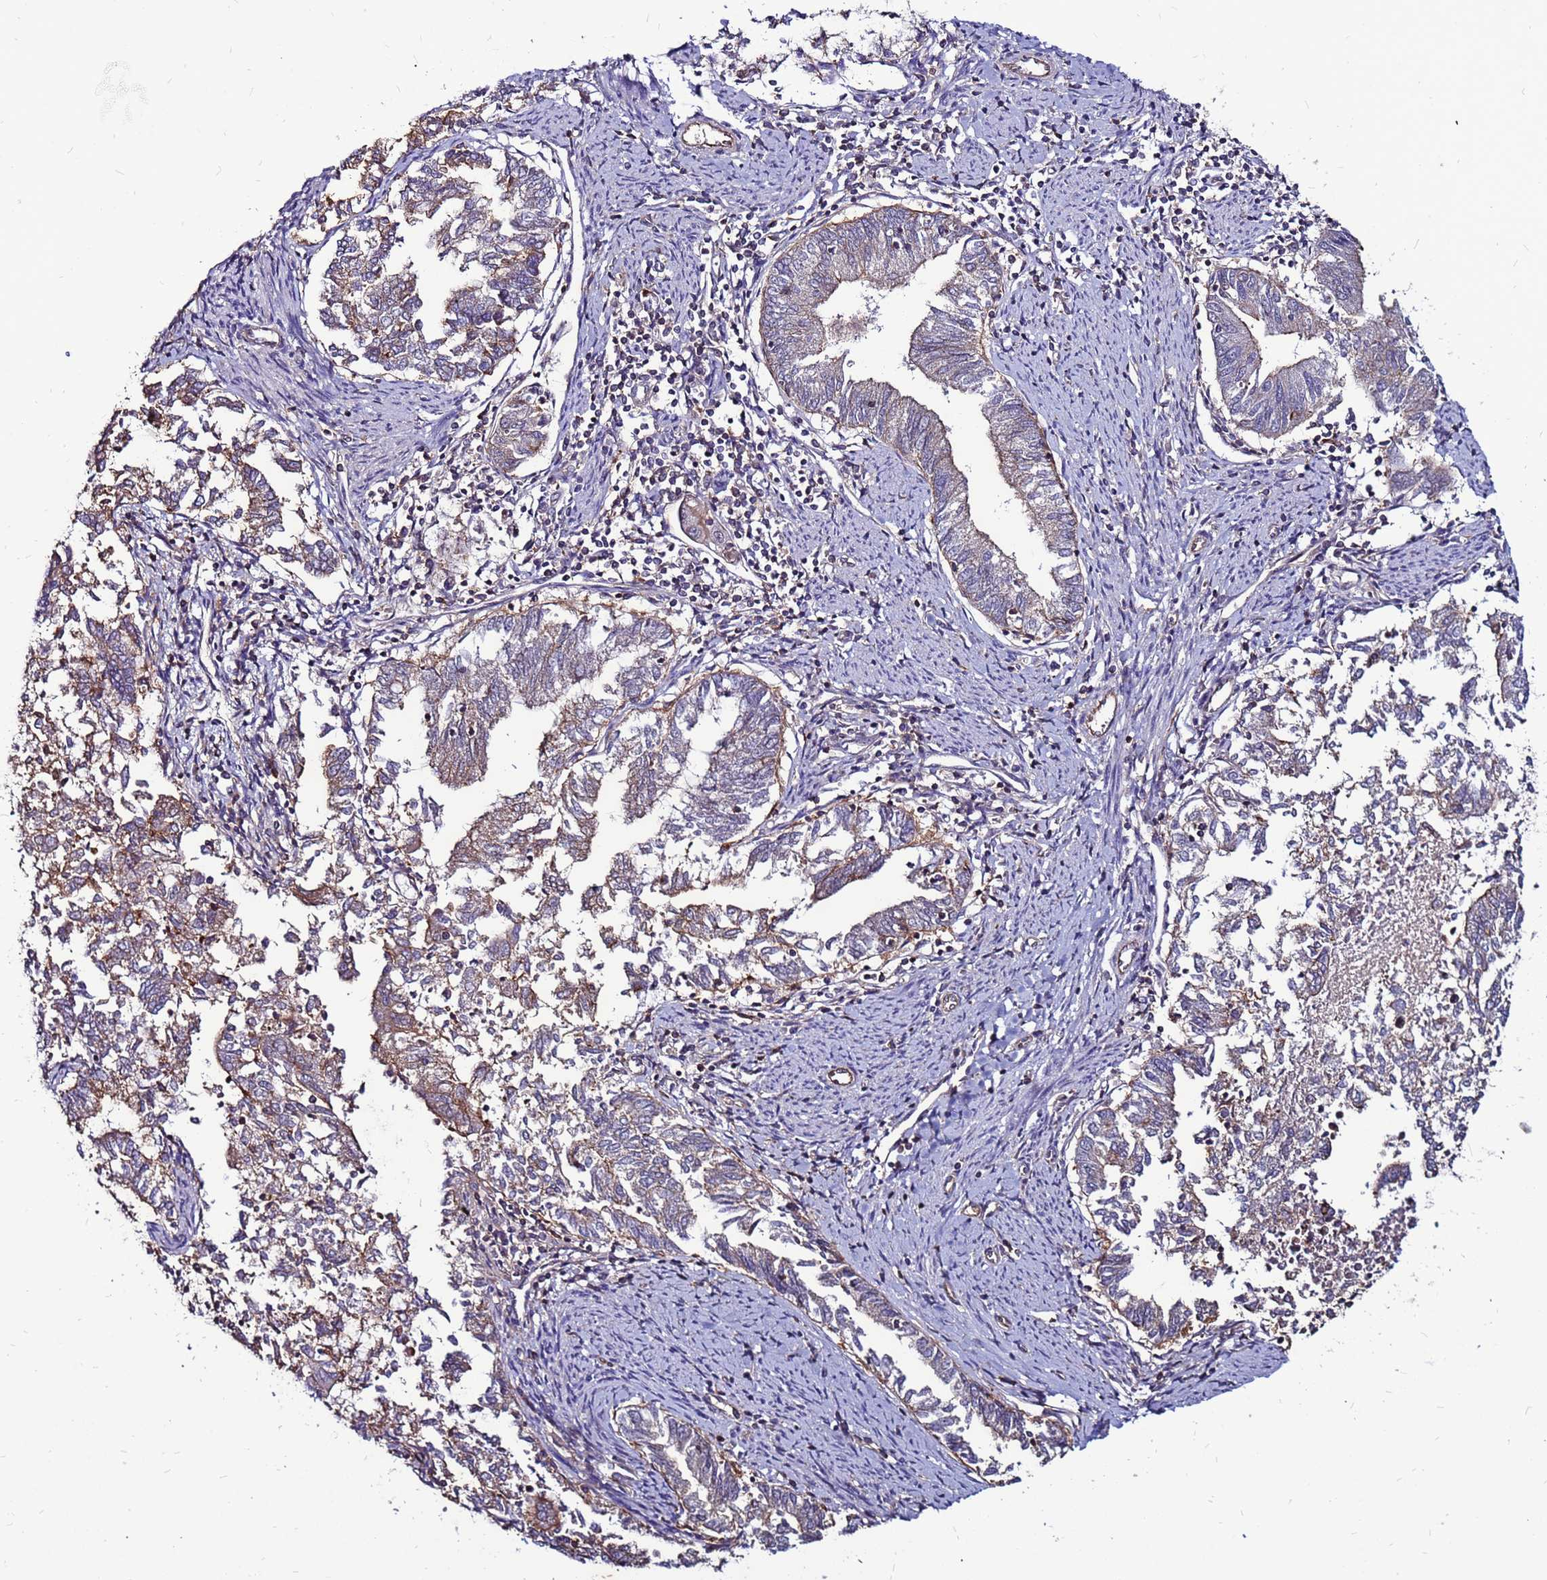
{"staining": {"intensity": "moderate", "quantity": "25%-75%", "location": "cytoplasmic/membranous"}, "tissue": "endometrial cancer", "cell_type": "Tumor cells", "image_type": "cancer", "snomed": [{"axis": "morphology", "description": "Adenocarcinoma, NOS"}, {"axis": "topography", "description": "Endometrium"}], "caption": "IHC of human endometrial cancer displays medium levels of moderate cytoplasmic/membranous staining in approximately 25%-75% of tumor cells.", "gene": "NRN1L", "patient": {"sex": "female", "age": 79}}